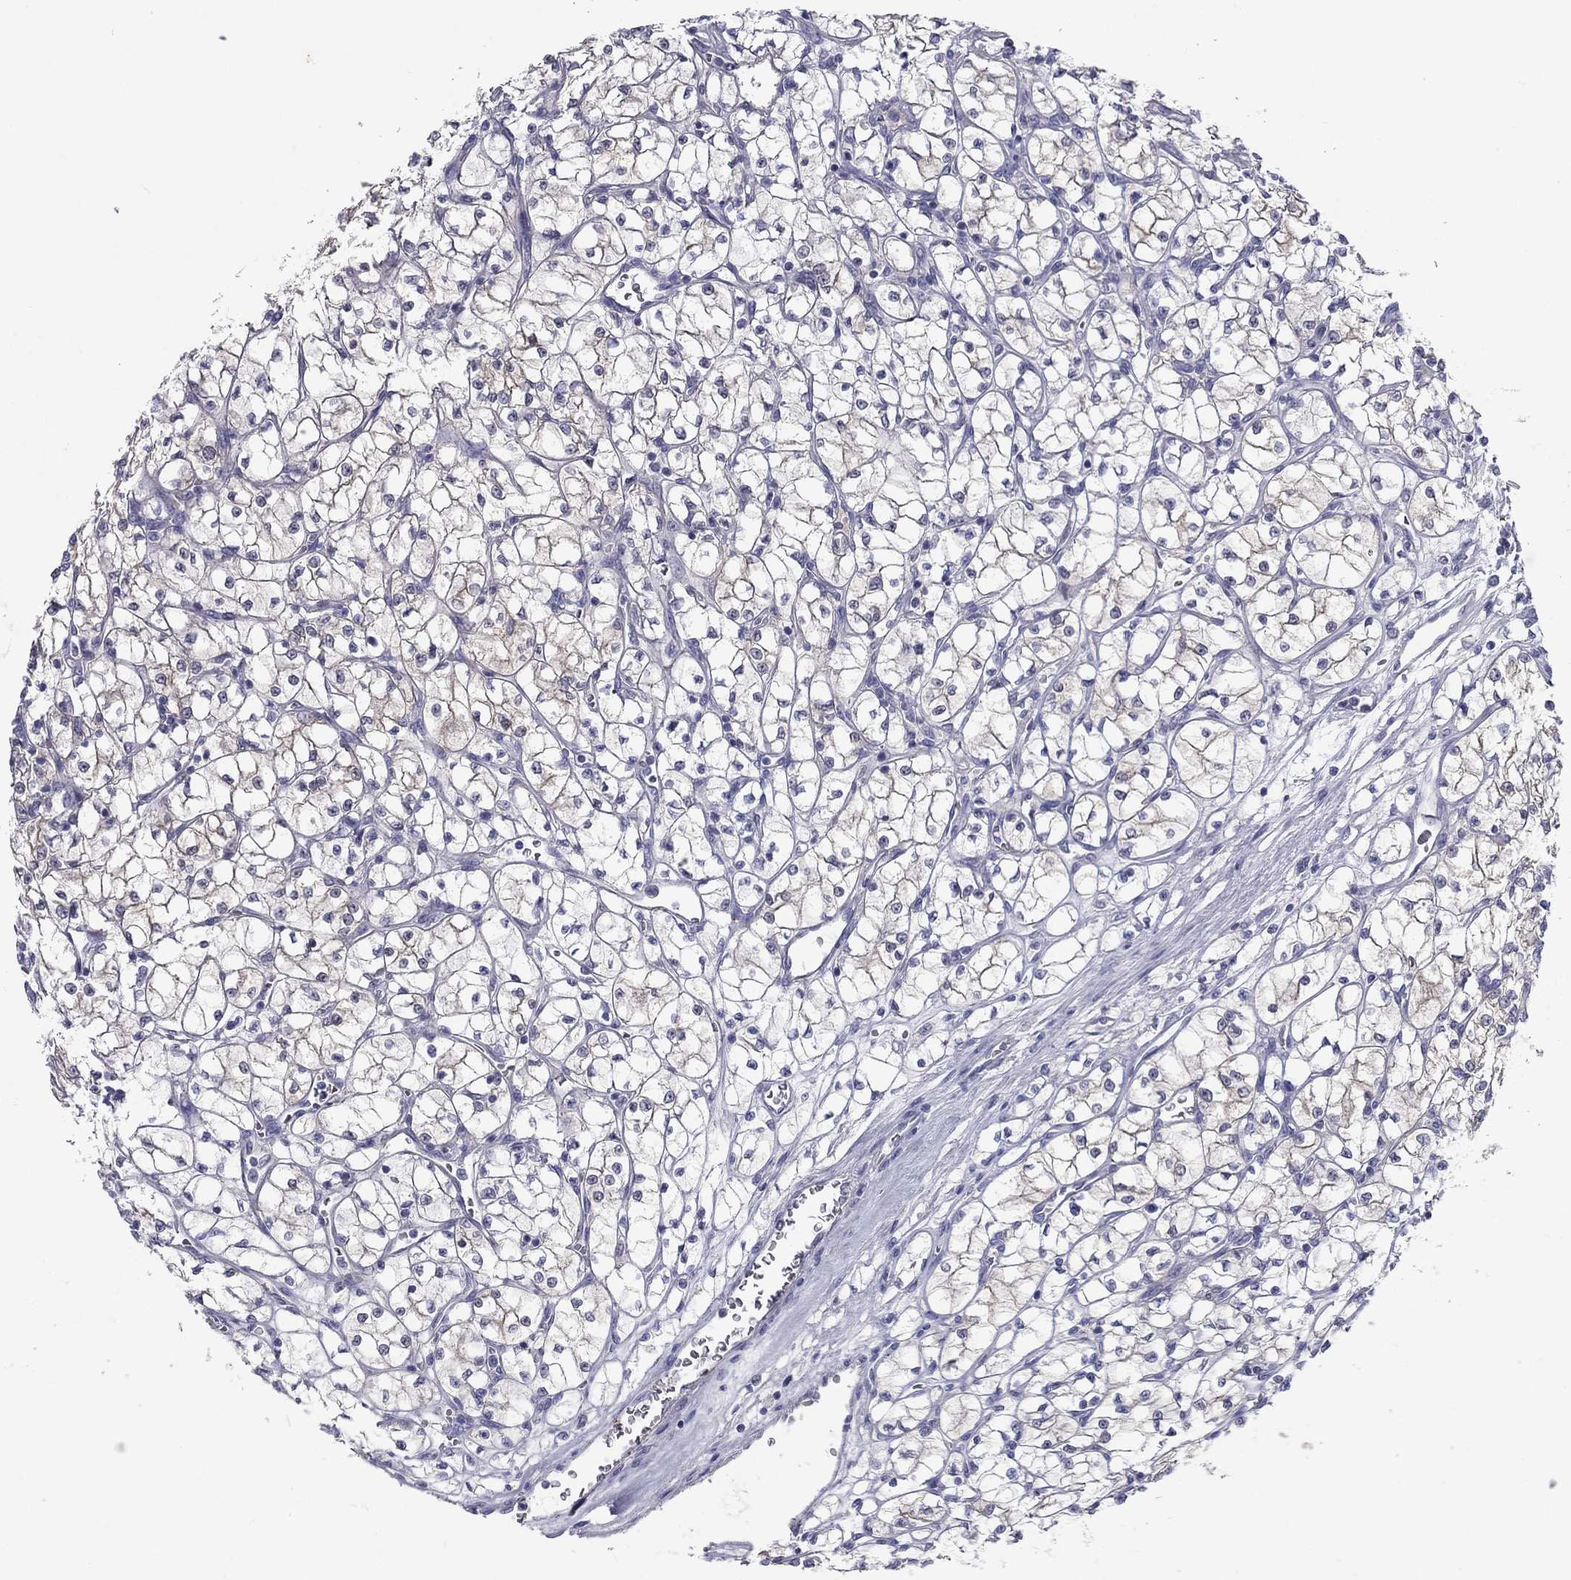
{"staining": {"intensity": "weak", "quantity": "<25%", "location": "cytoplasmic/membranous"}, "tissue": "renal cancer", "cell_type": "Tumor cells", "image_type": "cancer", "snomed": [{"axis": "morphology", "description": "Adenocarcinoma, NOS"}, {"axis": "topography", "description": "Kidney"}], "caption": "The immunohistochemistry (IHC) micrograph has no significant expression in tumor cells of adenocarcinoma (renal) tissue.", "gene": "PLS1", "patient": {"sex": "female", "age": 64}}